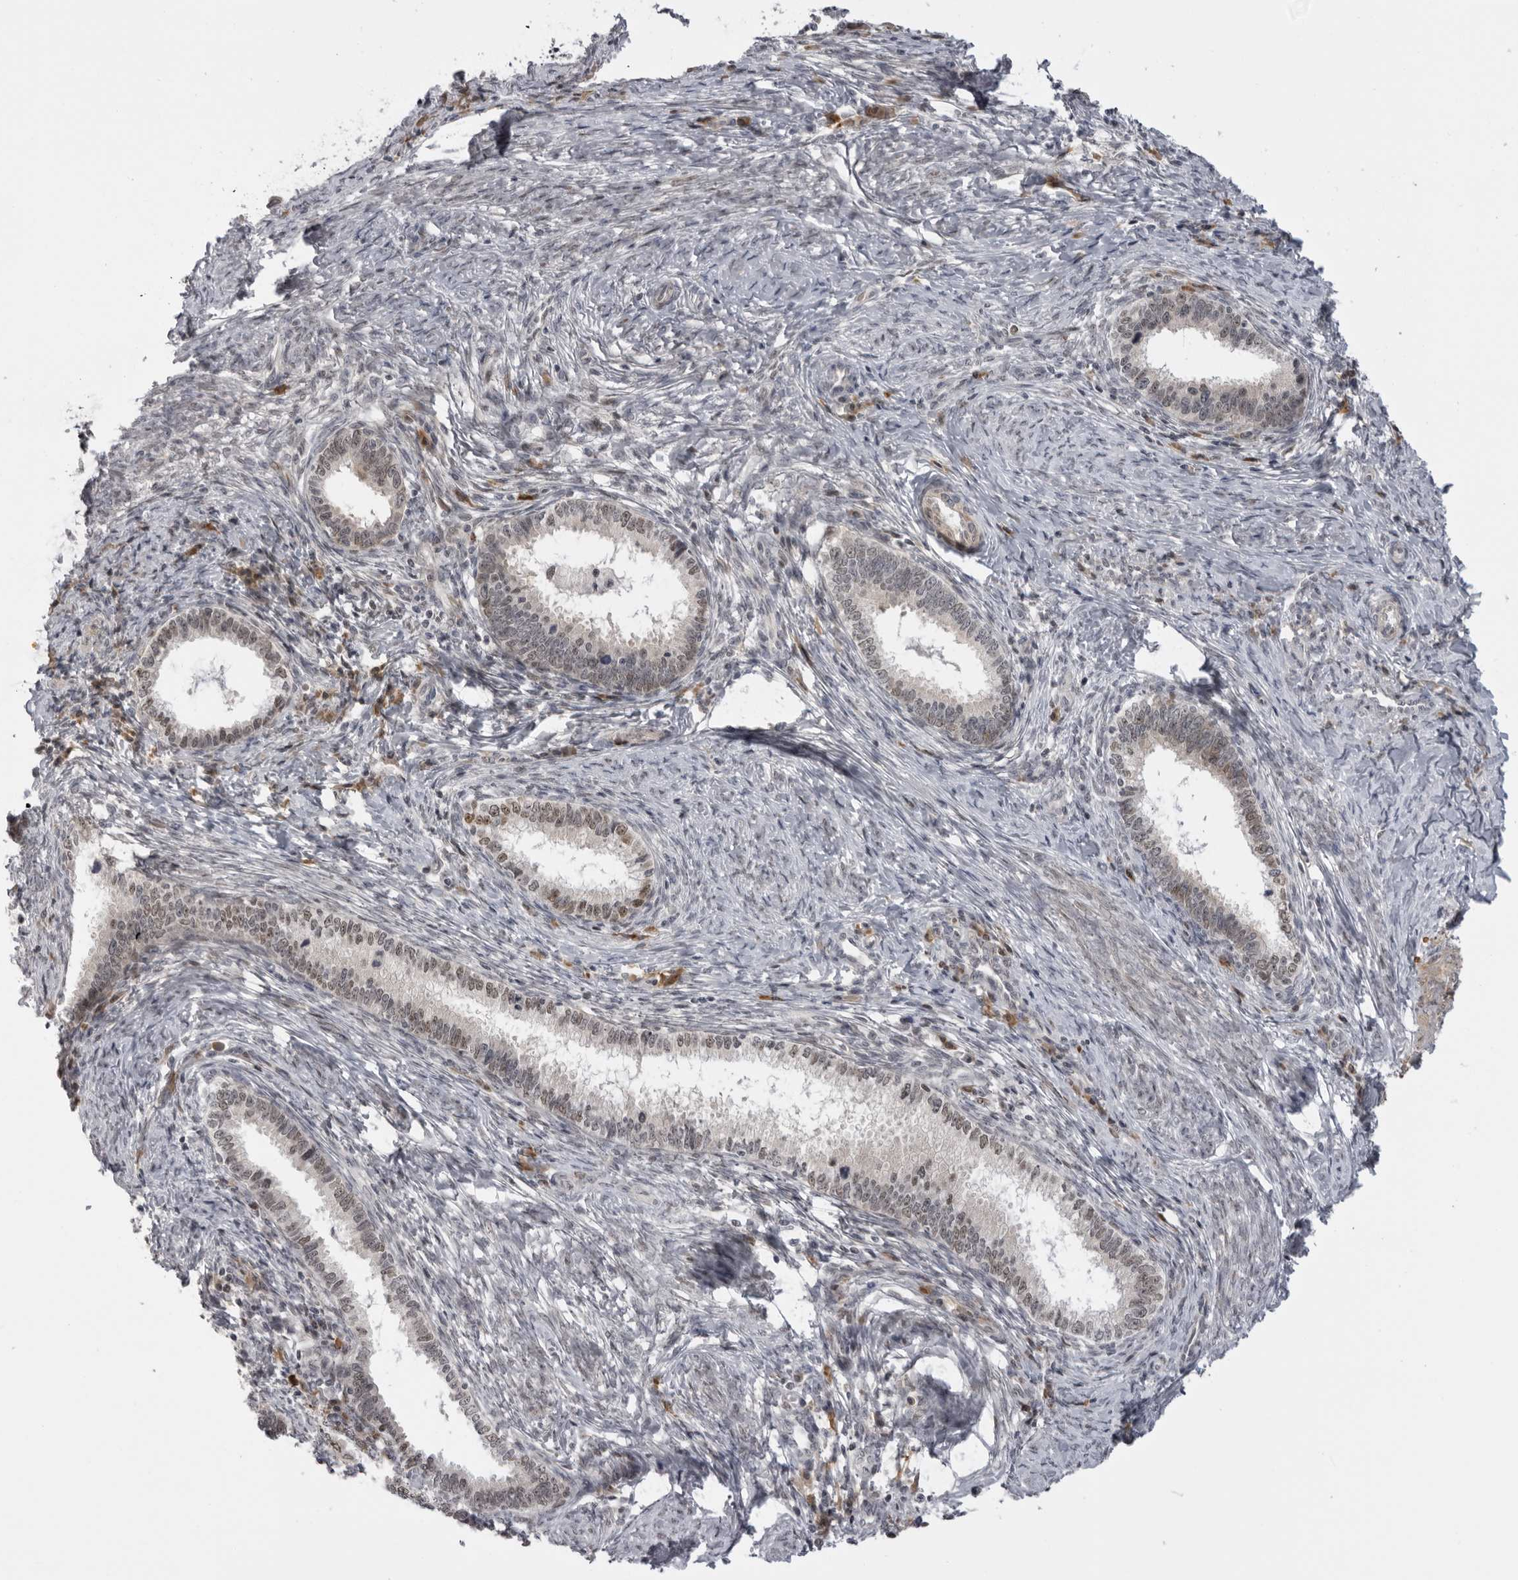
{"staining": {"intensity": "moderate", "quantity": ">75%", "location": "nuclear"}, "tissue": "cervical cancer", "cell_type": "Tumor cells", "image_type": "cancer", "snomed": [{"axis": "morphology", "description": "Adenocarcinoma, NOS"}, {"axis": "topography", "description": "Cervix"}], "caption": "DAB (3,3'-diaminobenzidine) immunohistochemical staining of cervical cancer reveals moderate nuclear protein staining in approximately >75% of tumor cells. Ihc stains the protein in brown and the nuclei are stained blue.", "gene": "ALPK2", "patient": {"sex": "female", "age": 36}}